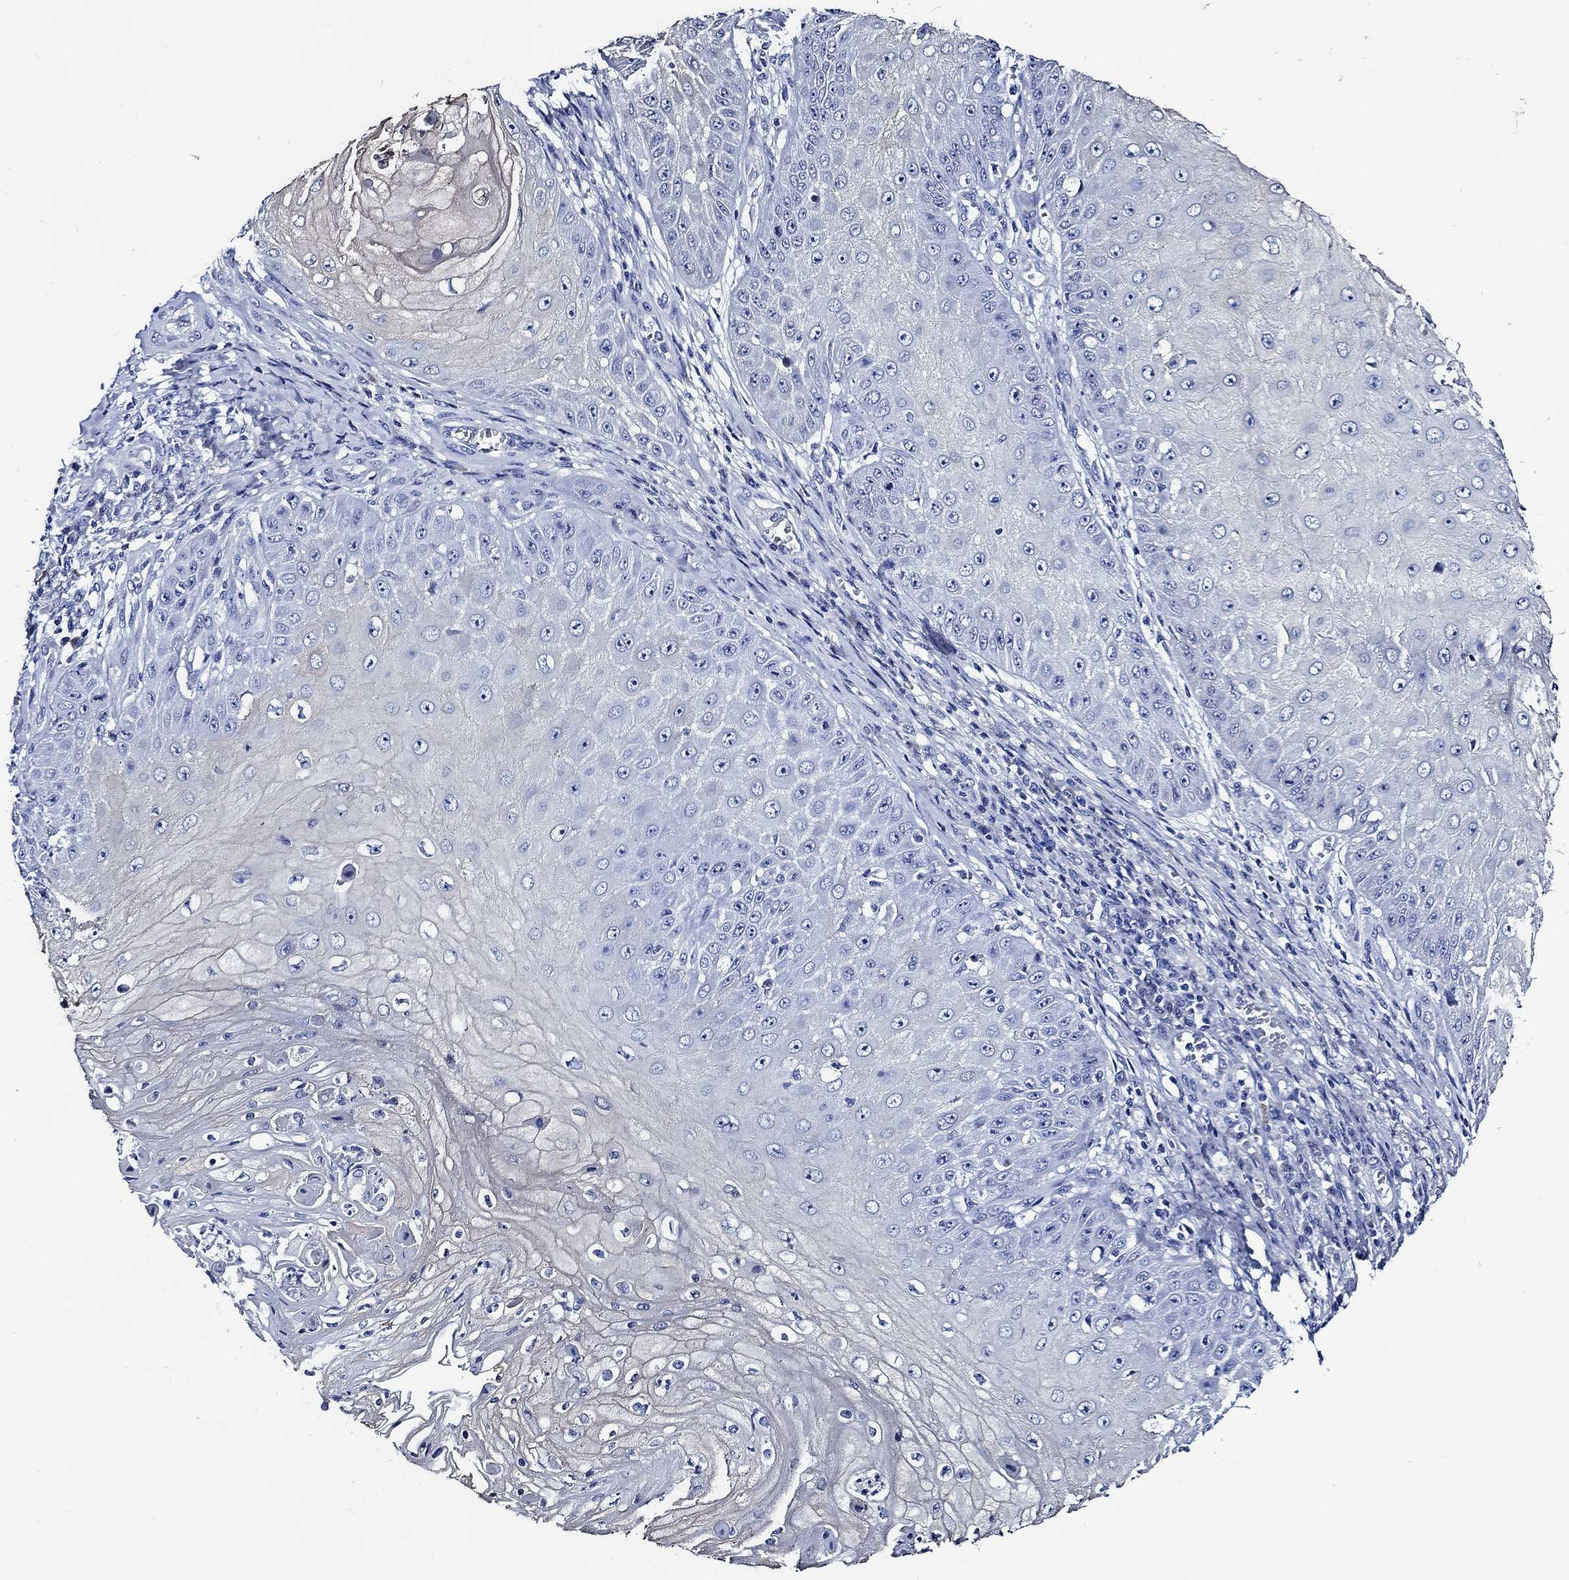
{"staining": {"intensity": "negative", "quantity": "none", "location": "none"}, "tissue": "skin cancer", "cell_type": "Tumor cells", "image_type": "cancer", "snomed": [{"axis": "morphology", "description": "Squamous cell carcinoma, NOS"}, {"axis": "topography", "description": "Skin"}], "caption": "A photomicrograph of squamous cell carcinoma (skin) stained for a protein displays no brown staining in tumor cells.", "gene": "WDR62", "patient": {"sex": "male", "age": 70}}